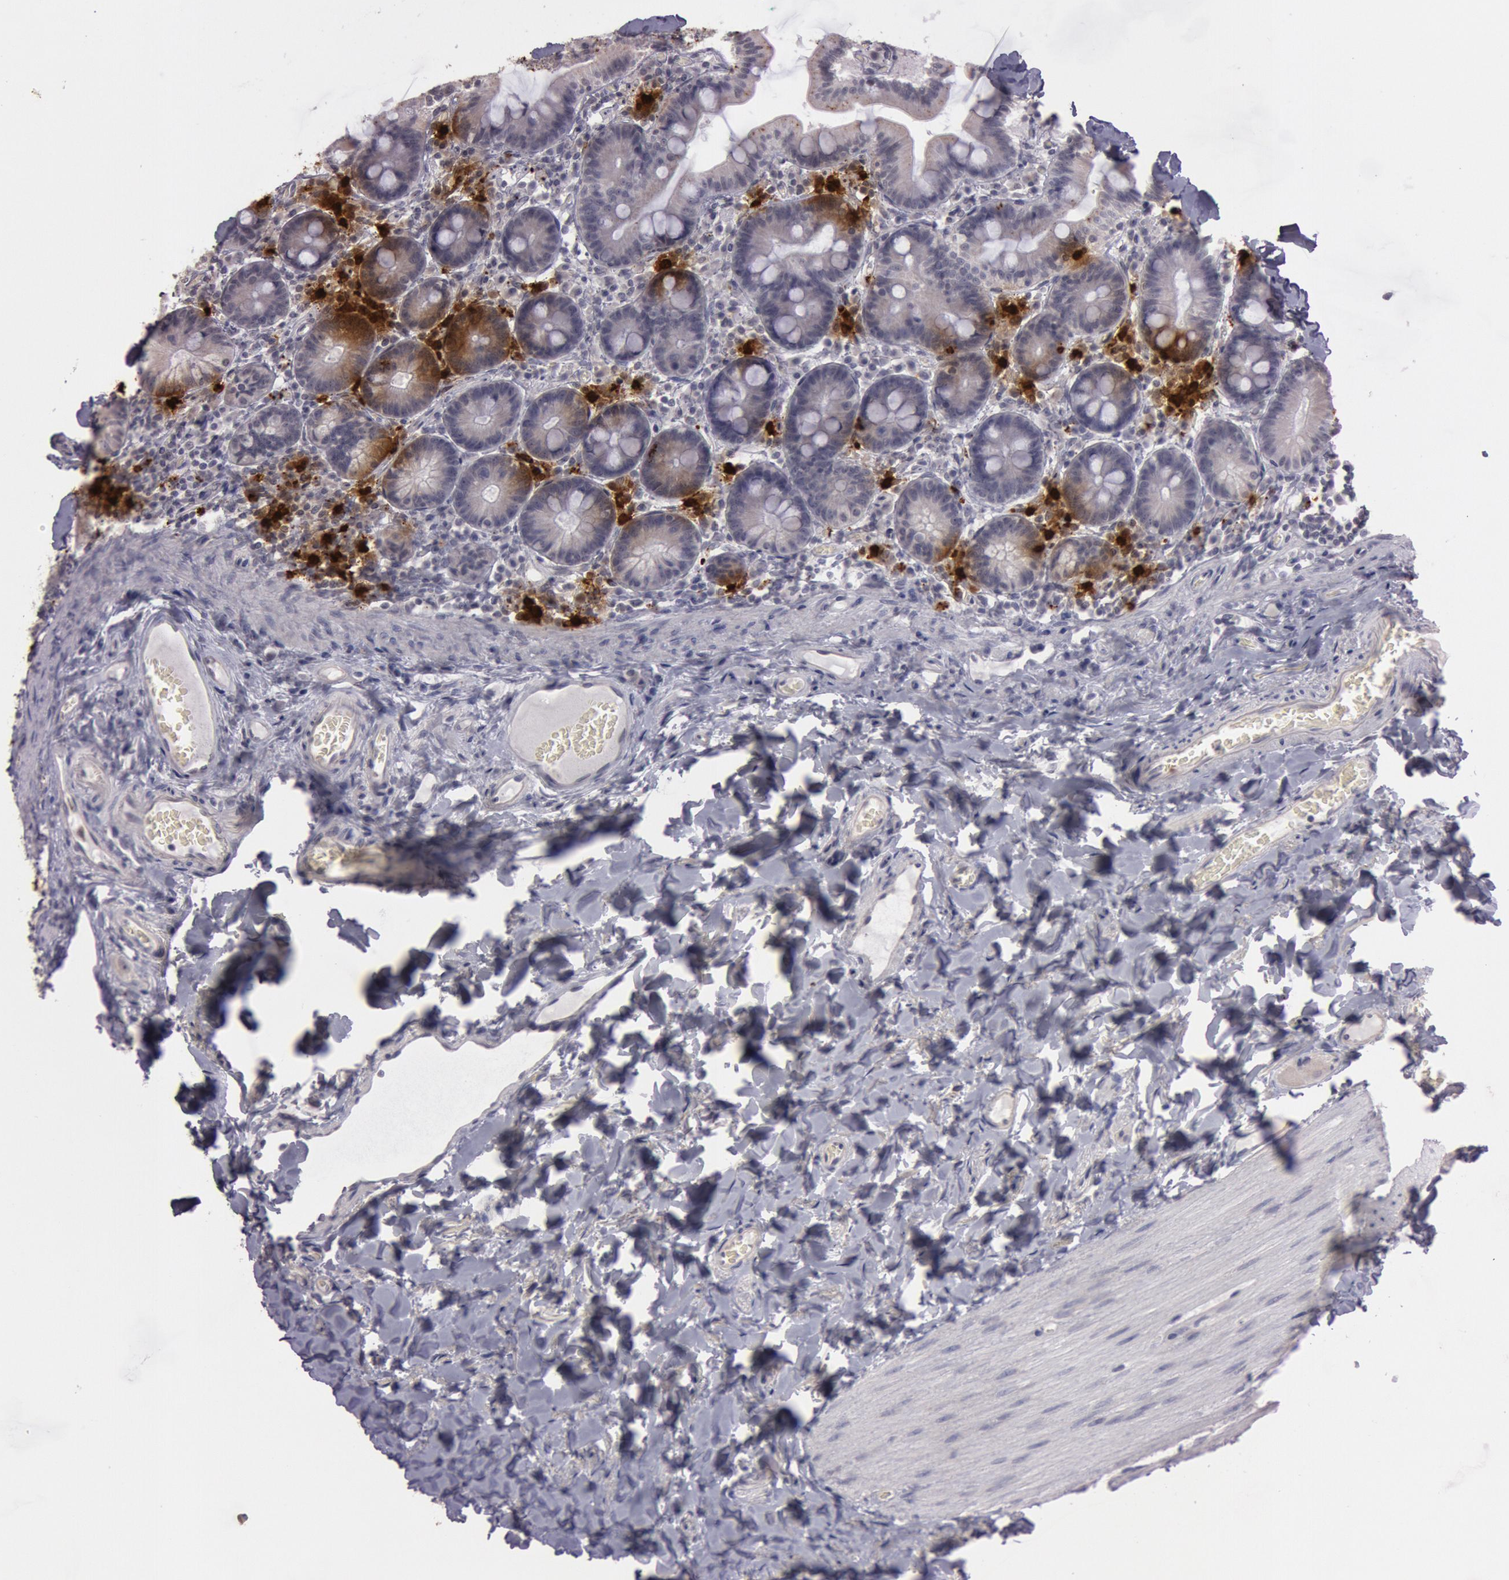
{"staining": {"intensity": "negative", "quantity": "none", "location": "none"}, "tissue": "duodenum", "cell_type": "Glandular cells", "image_type": "normal", "snomed": [{"axis": "morphology", "description": "Normal tissue, NOS"}, {"axis": "topography", "description": "Duodenum"}], "caption": "This histopathology image is of normal duodenum stained with IHC to label a protein in brown with the nuclei are counter-stained blue. There is no positivity in glandular cells.", "gene": "KDM6A", "patient": {"sex": "male", "age": 66}}